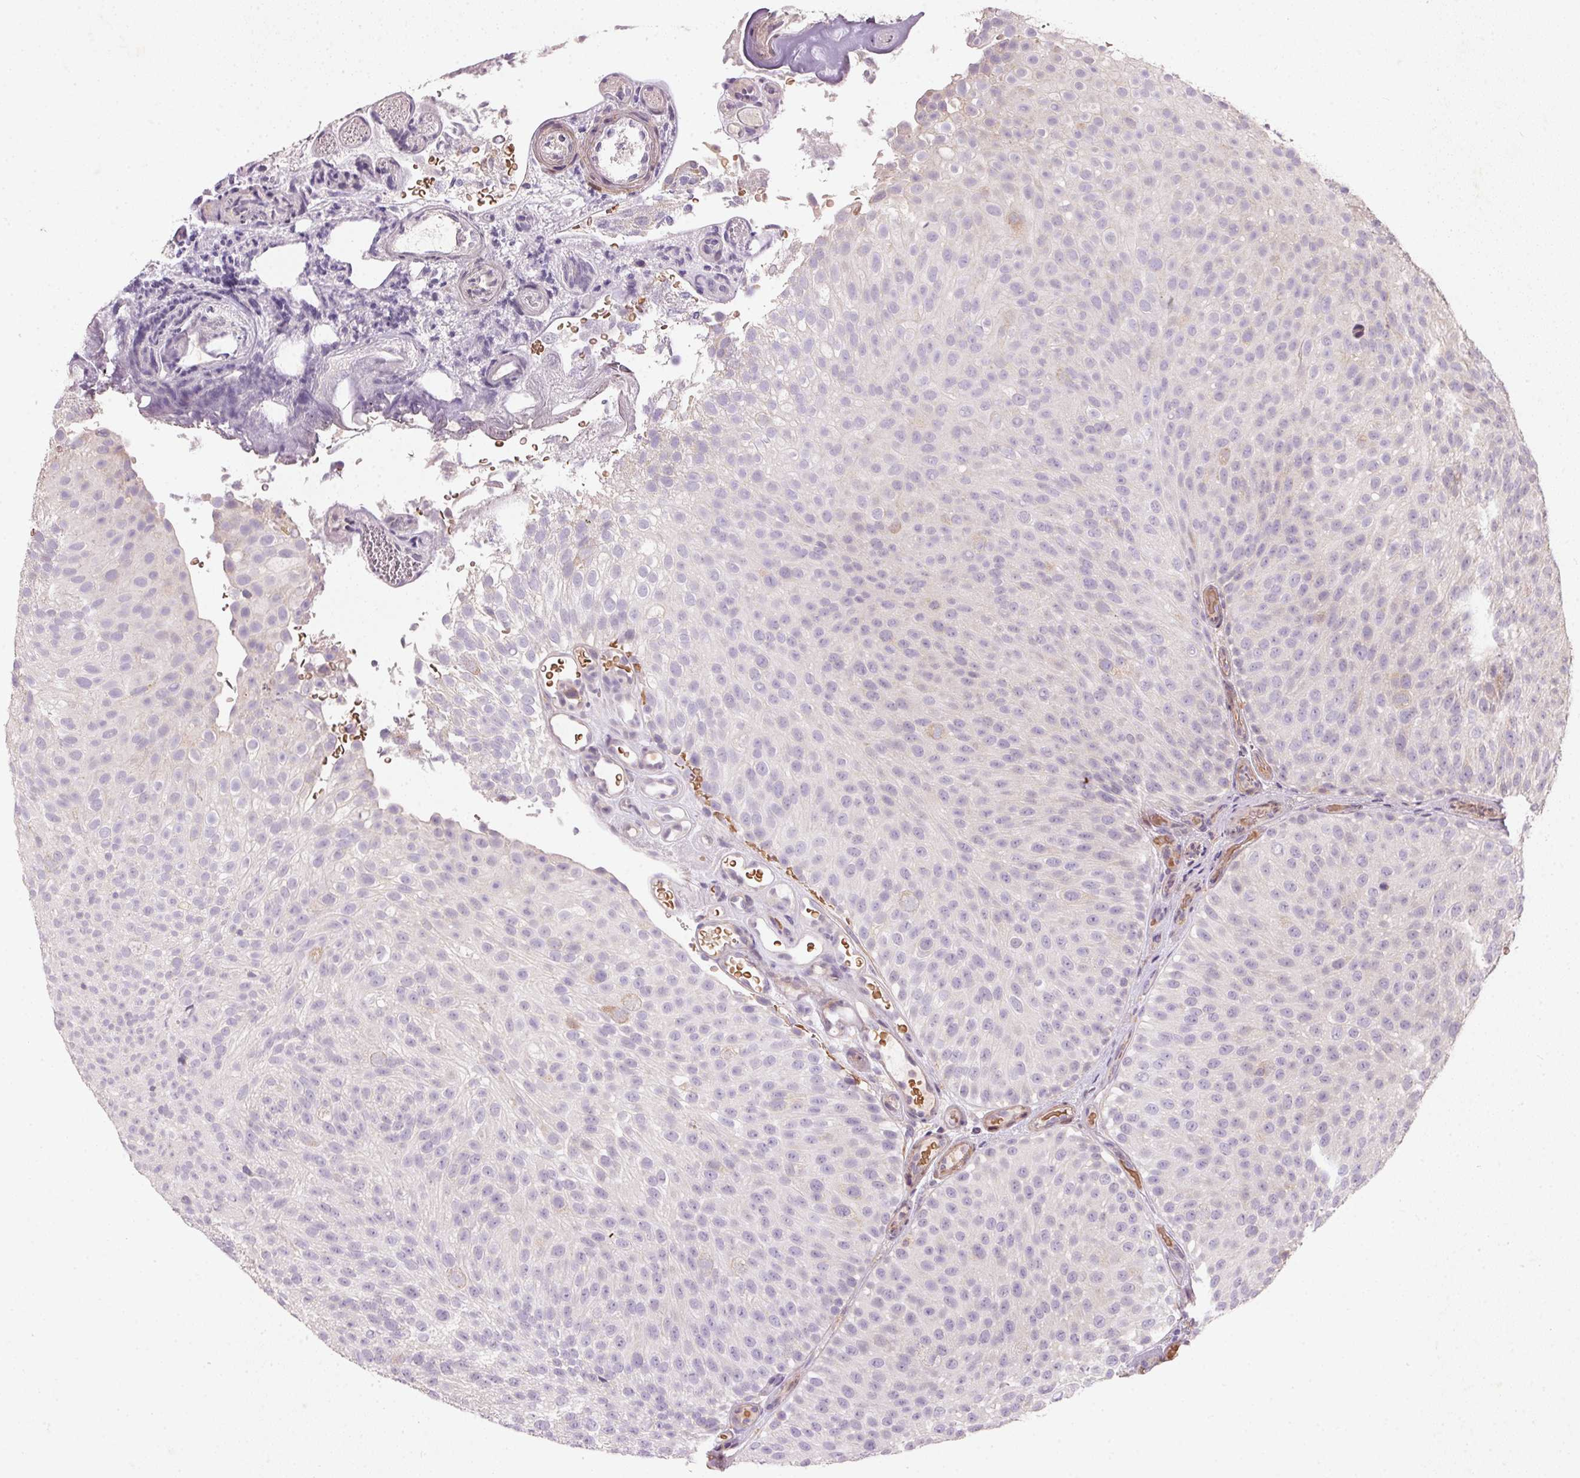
{"staining": {"intensity": "negative", "quantity": "none", "location": "none"}, "tissue": "urothelial cancer", "cell_type": "Tumor cells", "image_type": "cancer", "snomed": [{"axis": "morphology", "description": "Urothelial carcinoma, Low grade"}, {"axis": "topography", "description": "Urinary bladder"}], "caption": "DAB immunohistochemical staining of urothelial carcinoma (low-grade) demonstrates no significant staining in tumor cells. (IHC, brightfield microscopy, high magnification).", "gene": "KCNK15", "patient": {"sex": "male", "age": 78}}